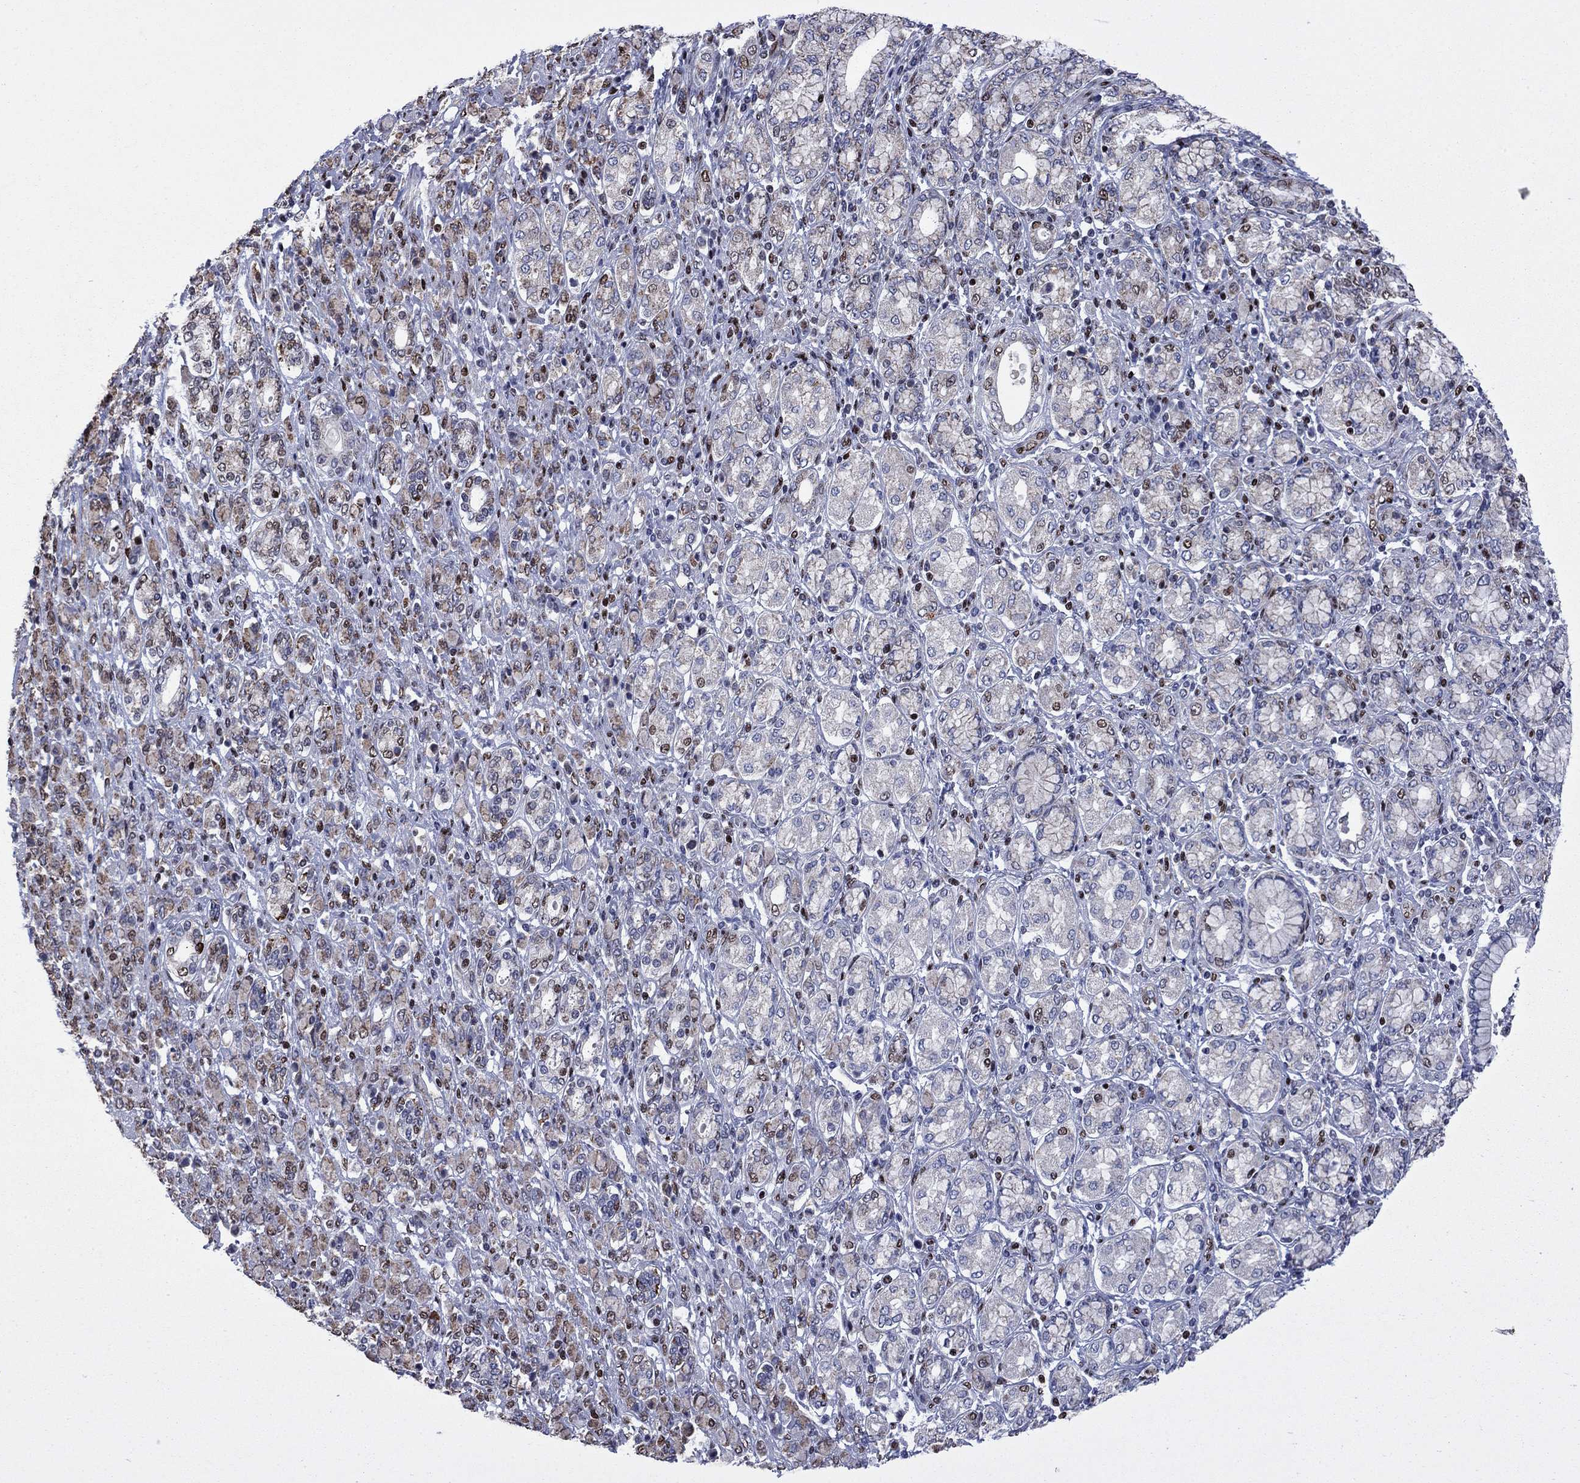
{"staining": {"intensity": "moderate", "quantity": "<25%", "location": "cytoplasmic/membranous,nuclear"}, "tissue": "stomach cancer", "cell_type": "Tumor cells", "image_type": "cancer", "snomed": [{"axis": "morphology", "description": "Normal tissue, NOS"}, {"axis": "morphology", "description": "Adenocarcinoma, NOS"}, {"axis": "topography", "description": "Stomach"}], "caption": "Immunohistochemical staining of human stomach adenocarcinoma demonstrates low levels of moderate cytoplasmic/membranous and nuclear protein staining in about <25% of tumor cells.", "gene": "N4BP2", "patient": {"sex": "female", "age": 79}}